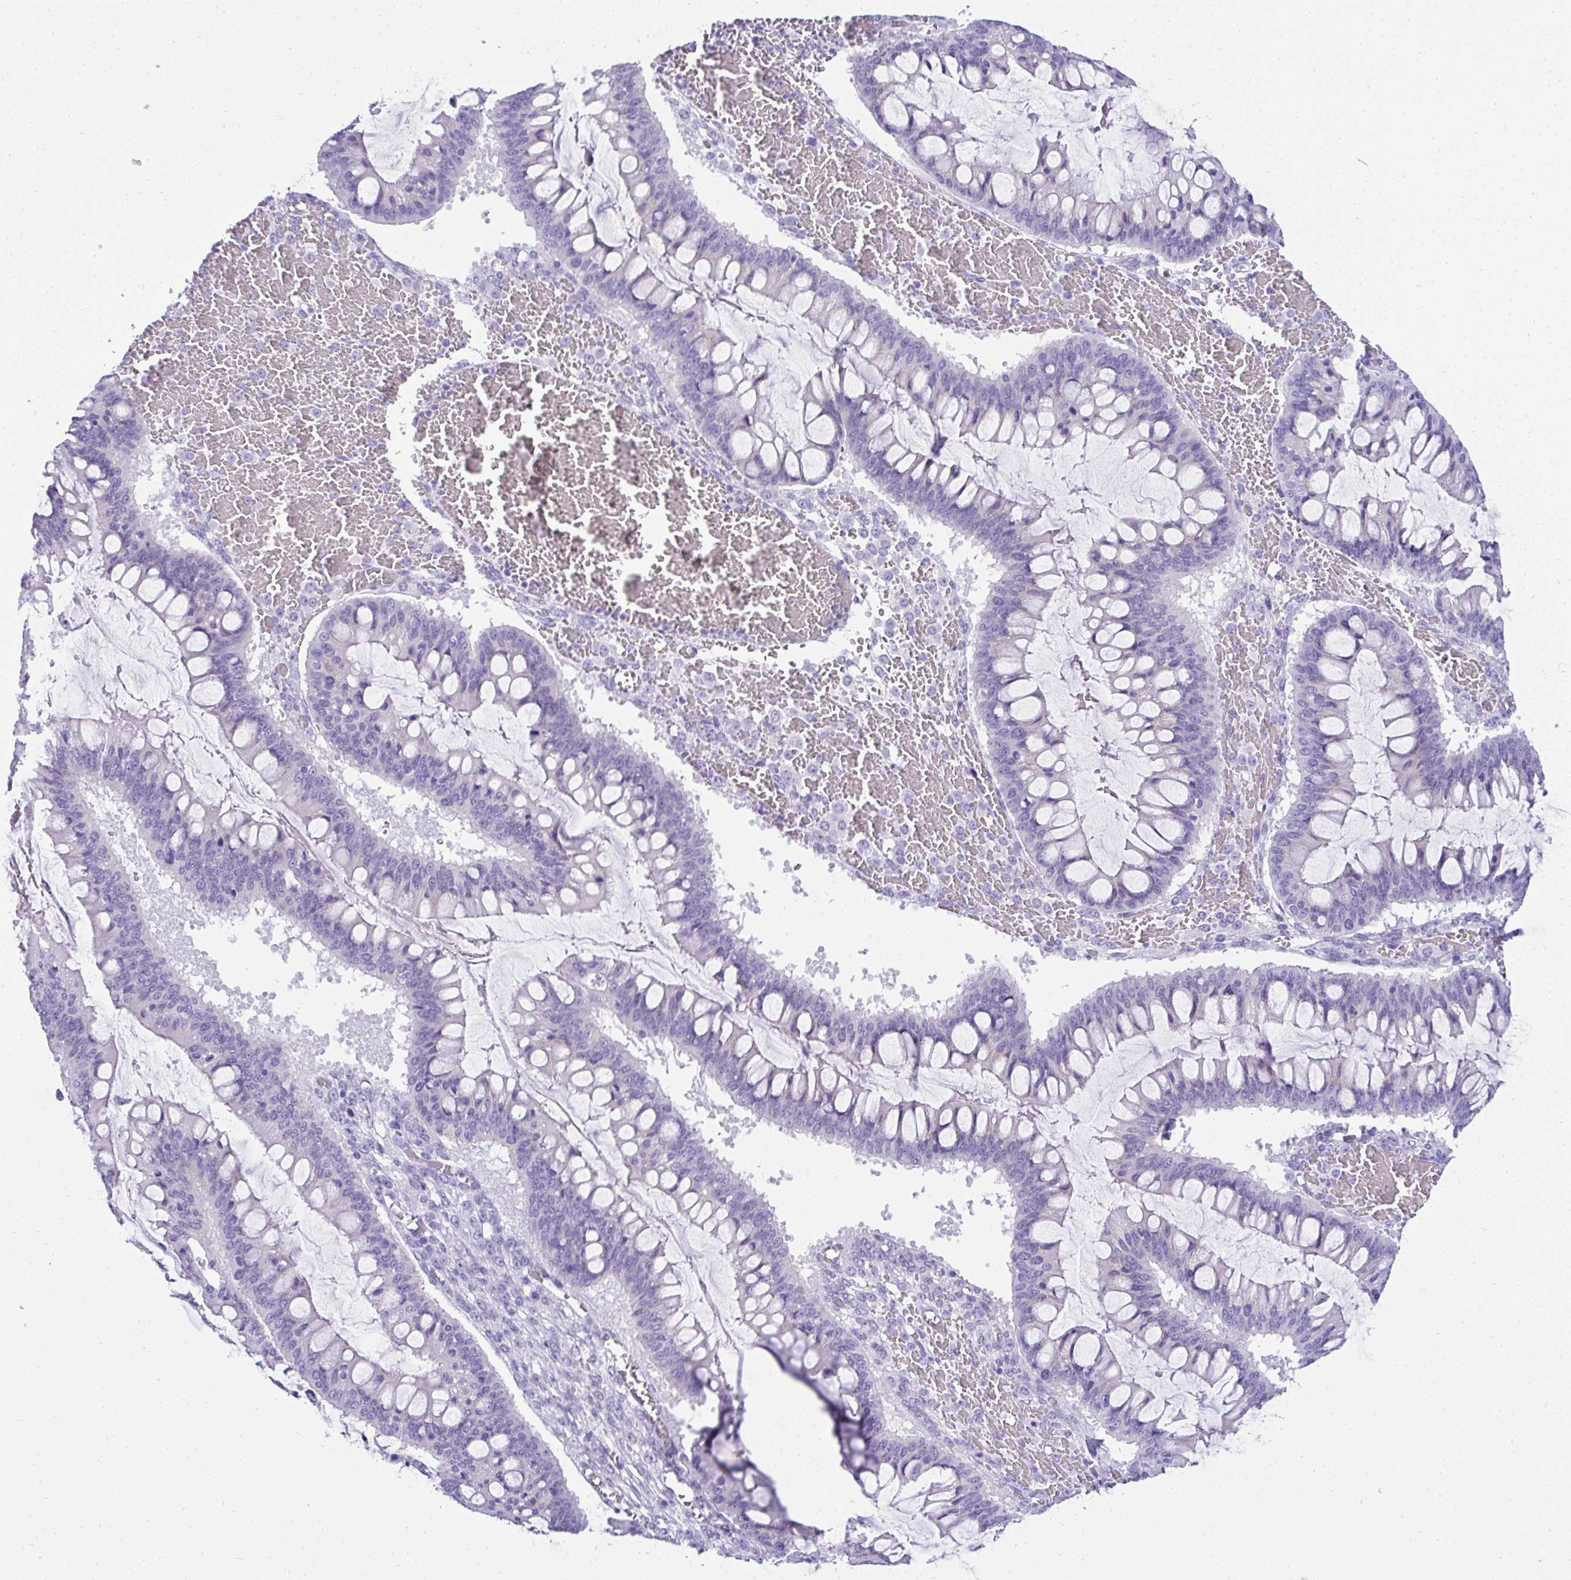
{"staining": {"intensity": "negative", "quantity": "none", "location": "none"}, "tissue": "ovarian cancer", "cell_type": "Tumor cells", "image_type": "cancer", "snomed": [{"axis": "morphology", "description": "Cystadenocarcinoma, mucinous, NOS"}, {"axis": "topography", "description": "Ovary"}], "caption": "This histopathology image is of ovarian cancer (mucinous cystadenocarcinoma) stained with immunohistochemistry to label a protein in brown with the nuclei are counter-stained blue. There is no staining in tumor cells. (DAB immunohistochemistry (IHC) with hematoxylin counter stain).", "gene": "RNF183", "patient": {"sex": "female", "age": 73}}